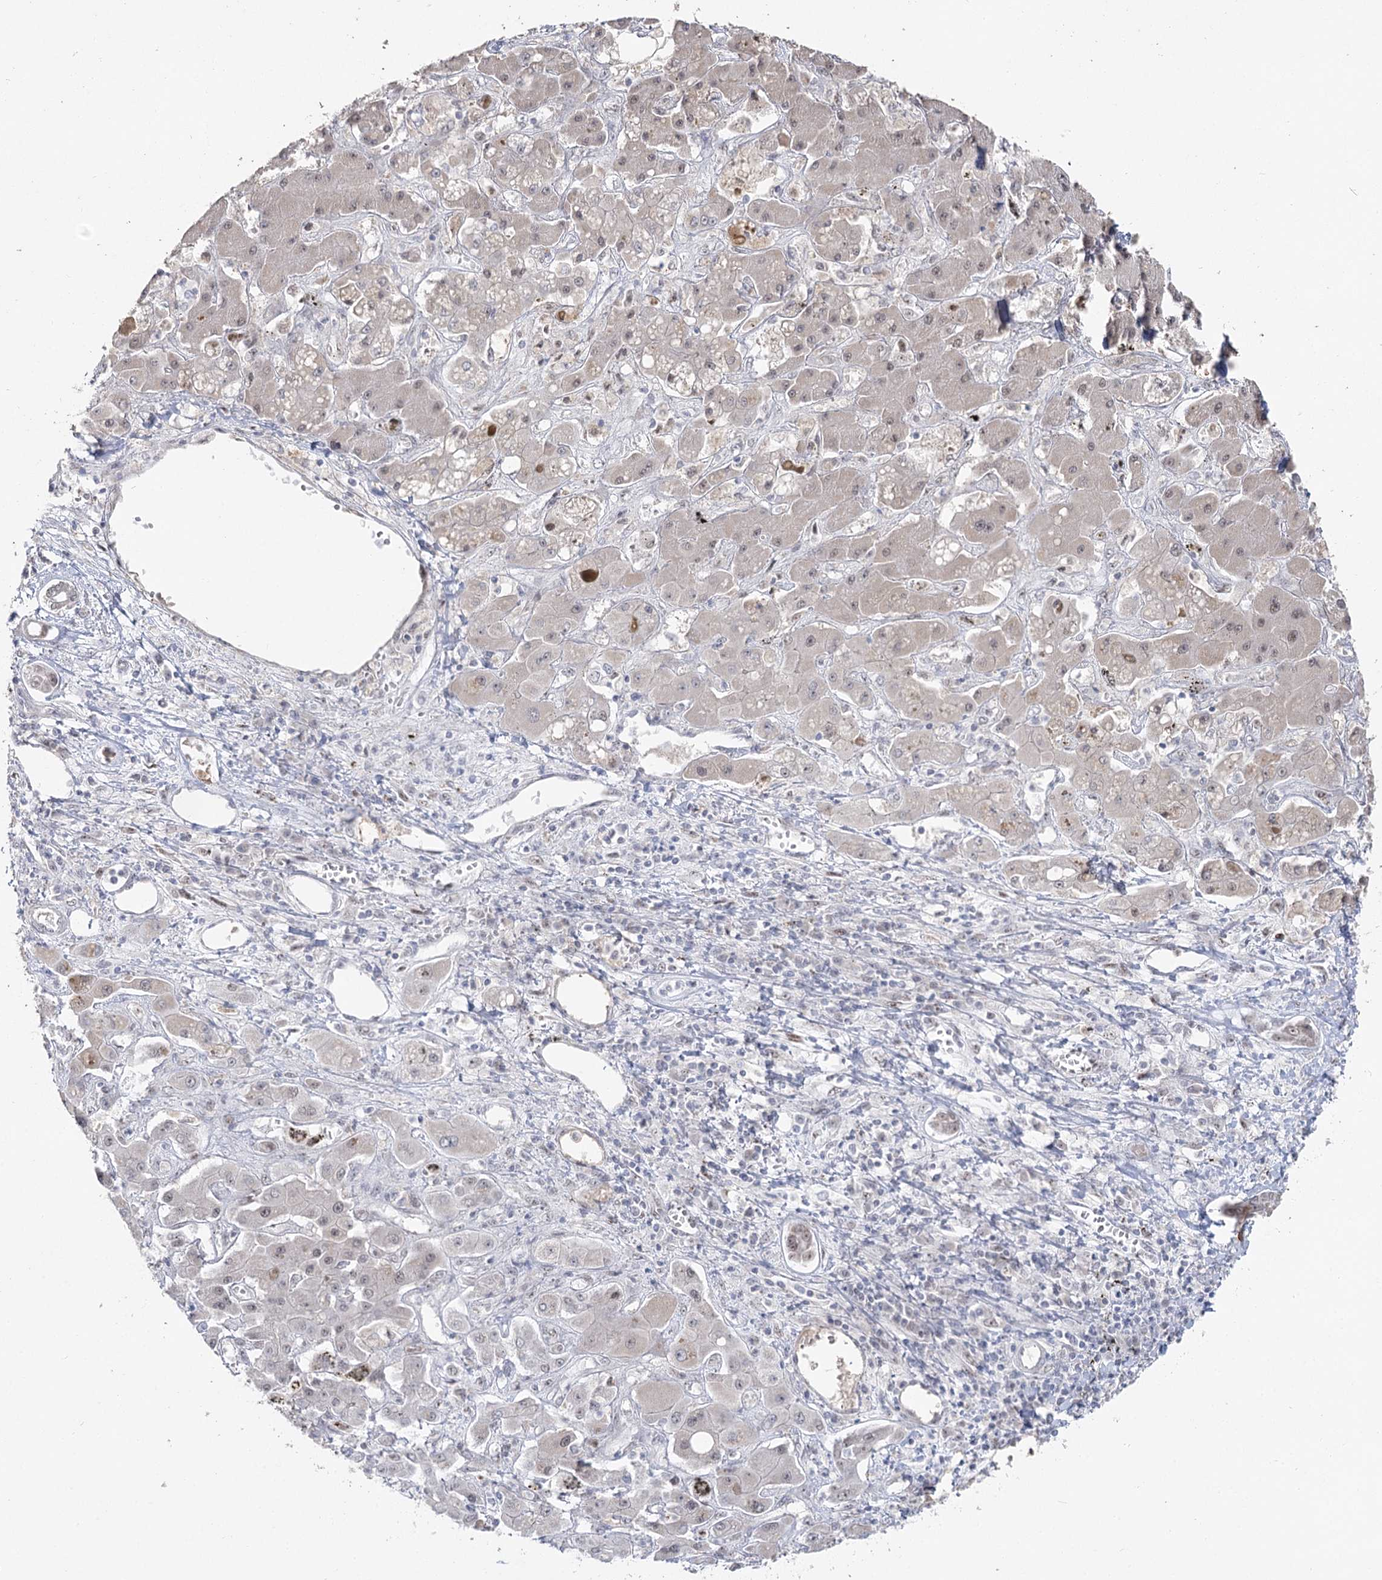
{"staining": {"intensity": "negative", "quantity": "none", "location": "none"}, "tissue": "liver cancer", "cell_type": "Tumor cells", "image_type": "cancer", "snomed": [{"axis": "morphology", "description": "Cholangiocarcinoma"}, {"axis": "topography", "description": "Liver"}], "caption": "Micrograph shows no protein expression in tumor cells of liver cancer (cholangiocarcinoma) tissue. (DAB IHC with hematoxylin counter stain).", "gene": "RUFY4", "patient": {"sex": "male", "age": 67}}